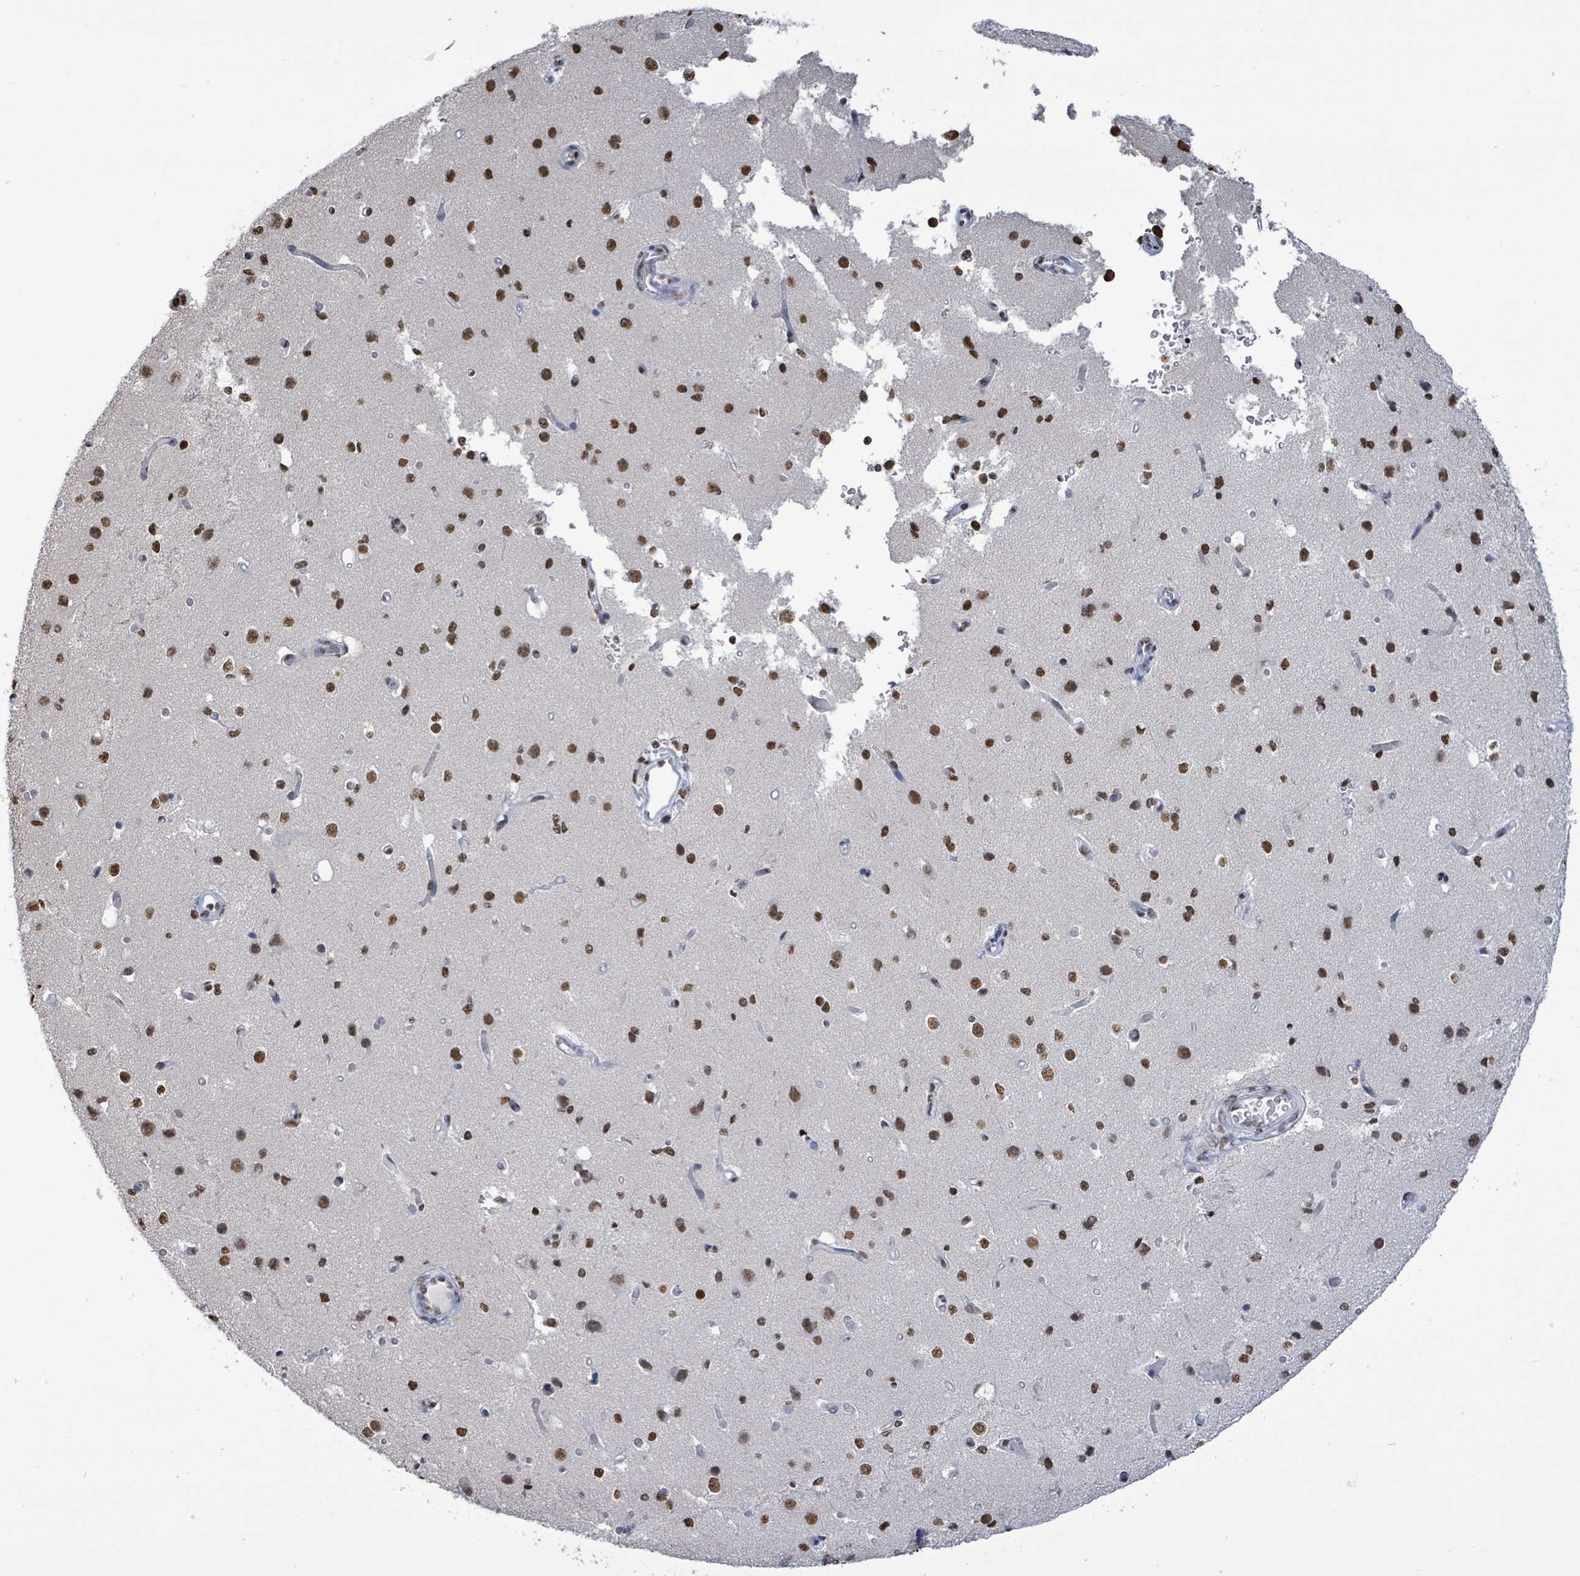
{"staining": {"intensity": "negative", "quantity": "none", "location": "none"}, "tissue": "cerebral cortex", "cell_type": "Endothelial cells", "image_type": "normal", "snomed": [{"axis": "morphology", "description": "Normal tissue, NOS"}, {"axis": "morphology", "description": "Inflammation, NOS"}, {"axis": "topography", "description": "Cerebral cortex"}], "caption": "A high-resolution image shows immunohistochemistry staining of normal cerebral cortex, which displays no significant positivity in endothelial cells.", "gene": "SAMD14", "patient": {"sex": "male", "age": 6}}